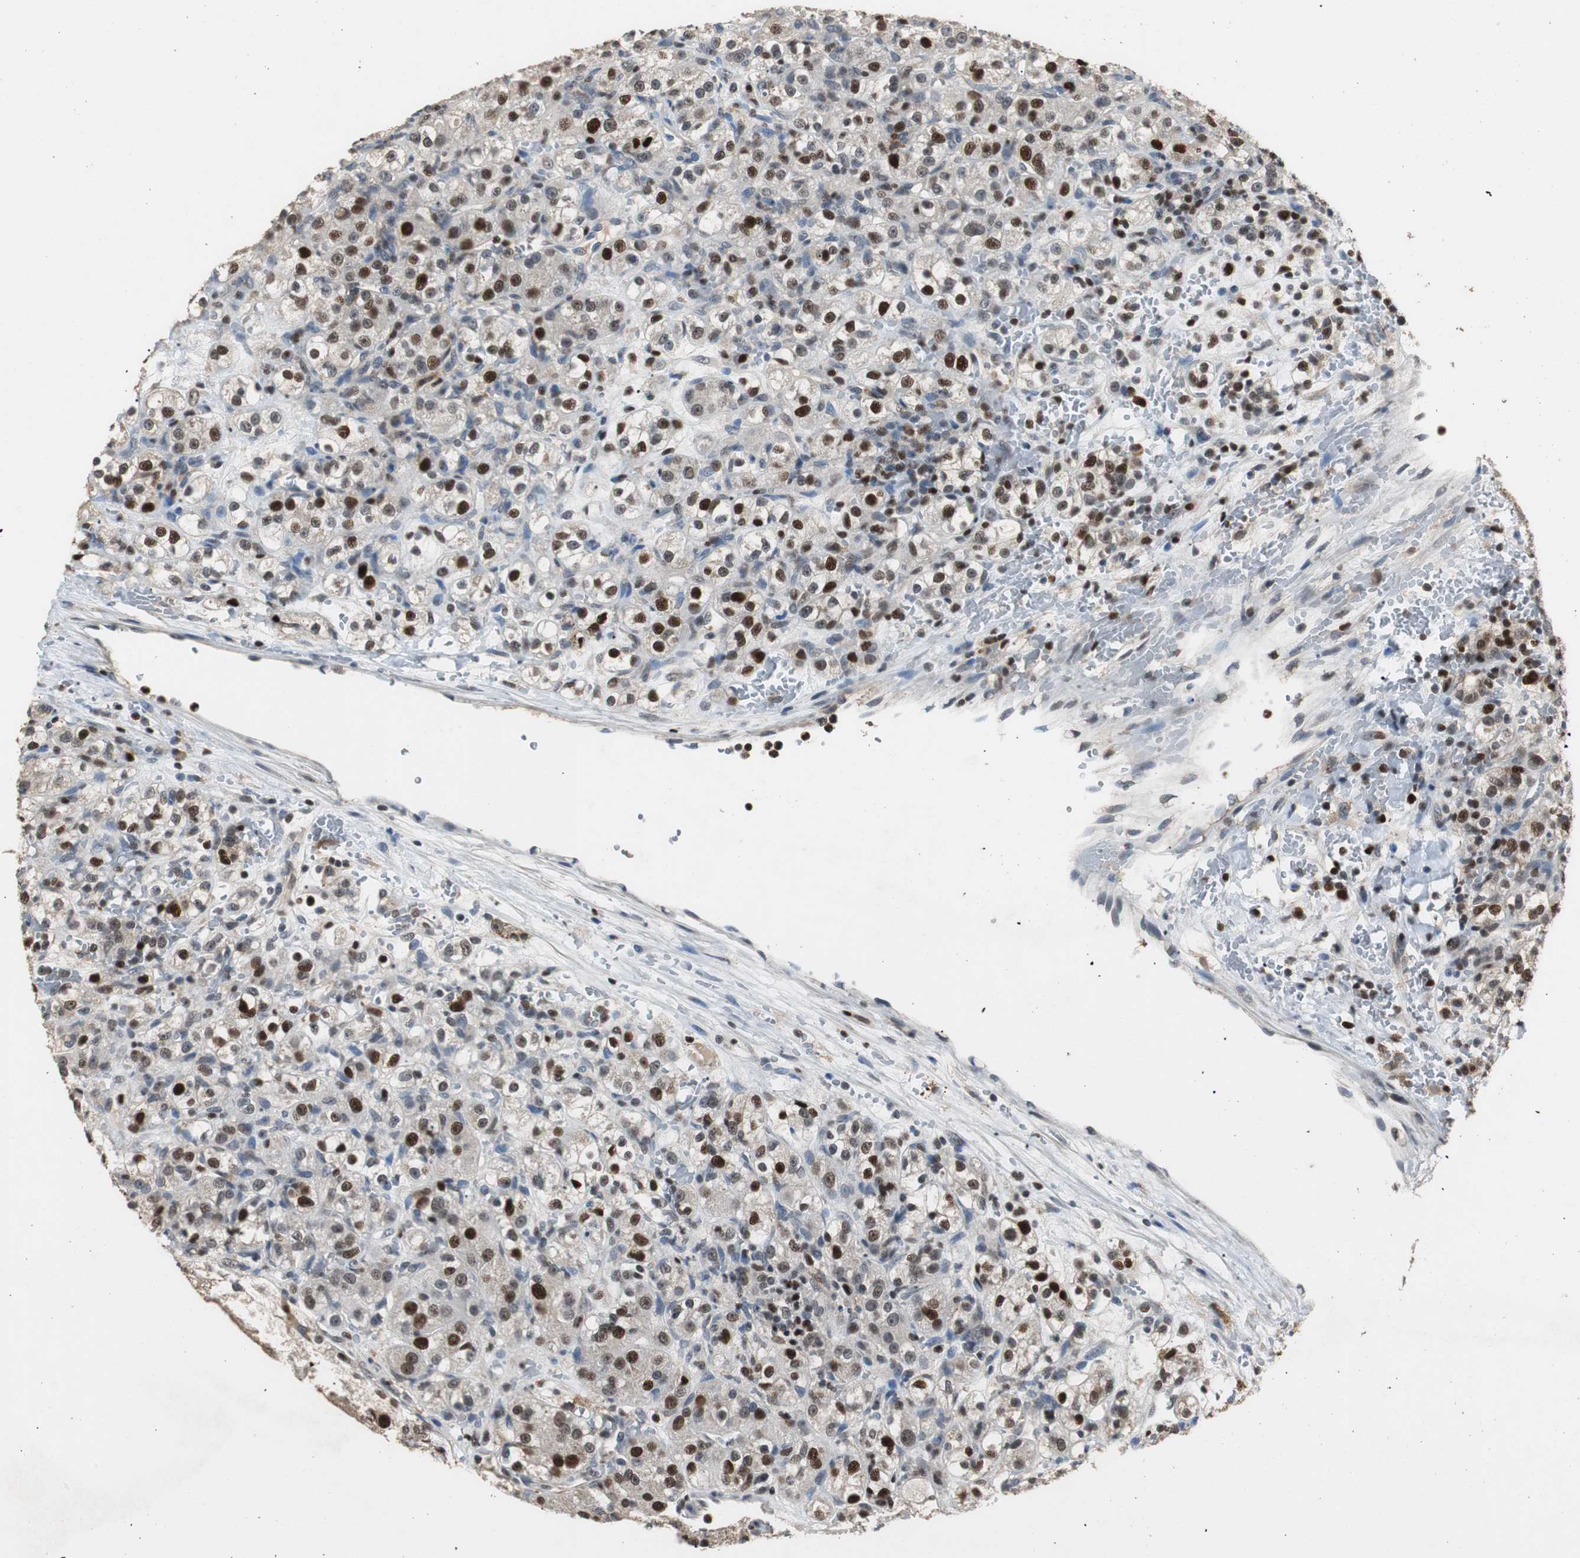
{"staining": {"intensity": "strong", "quantity": "25%-75%", "location": "nuclear"}, "tissue": "renal cancer", "cell_type": "Tumor cells", "image_type": "cancer", "snomed": [{"axis": "morphology", "description": "Normal tissue, NOS"}, {"axis": "morphology", "description": "Adenocarcinoma, NOS"}, {"axis": "topography", "description": "Kidney"}], "caption": "IHC of adenocarcinoma (renal) shows high levels of strong nuclear positivity in about 25%-75% of tumor cells. Immunohistochemistry (ihc) stains the protein in brown and the nuclei are stained blue.", "gene": "FEN1", "patient": {"sex": "male", "age": 61}}